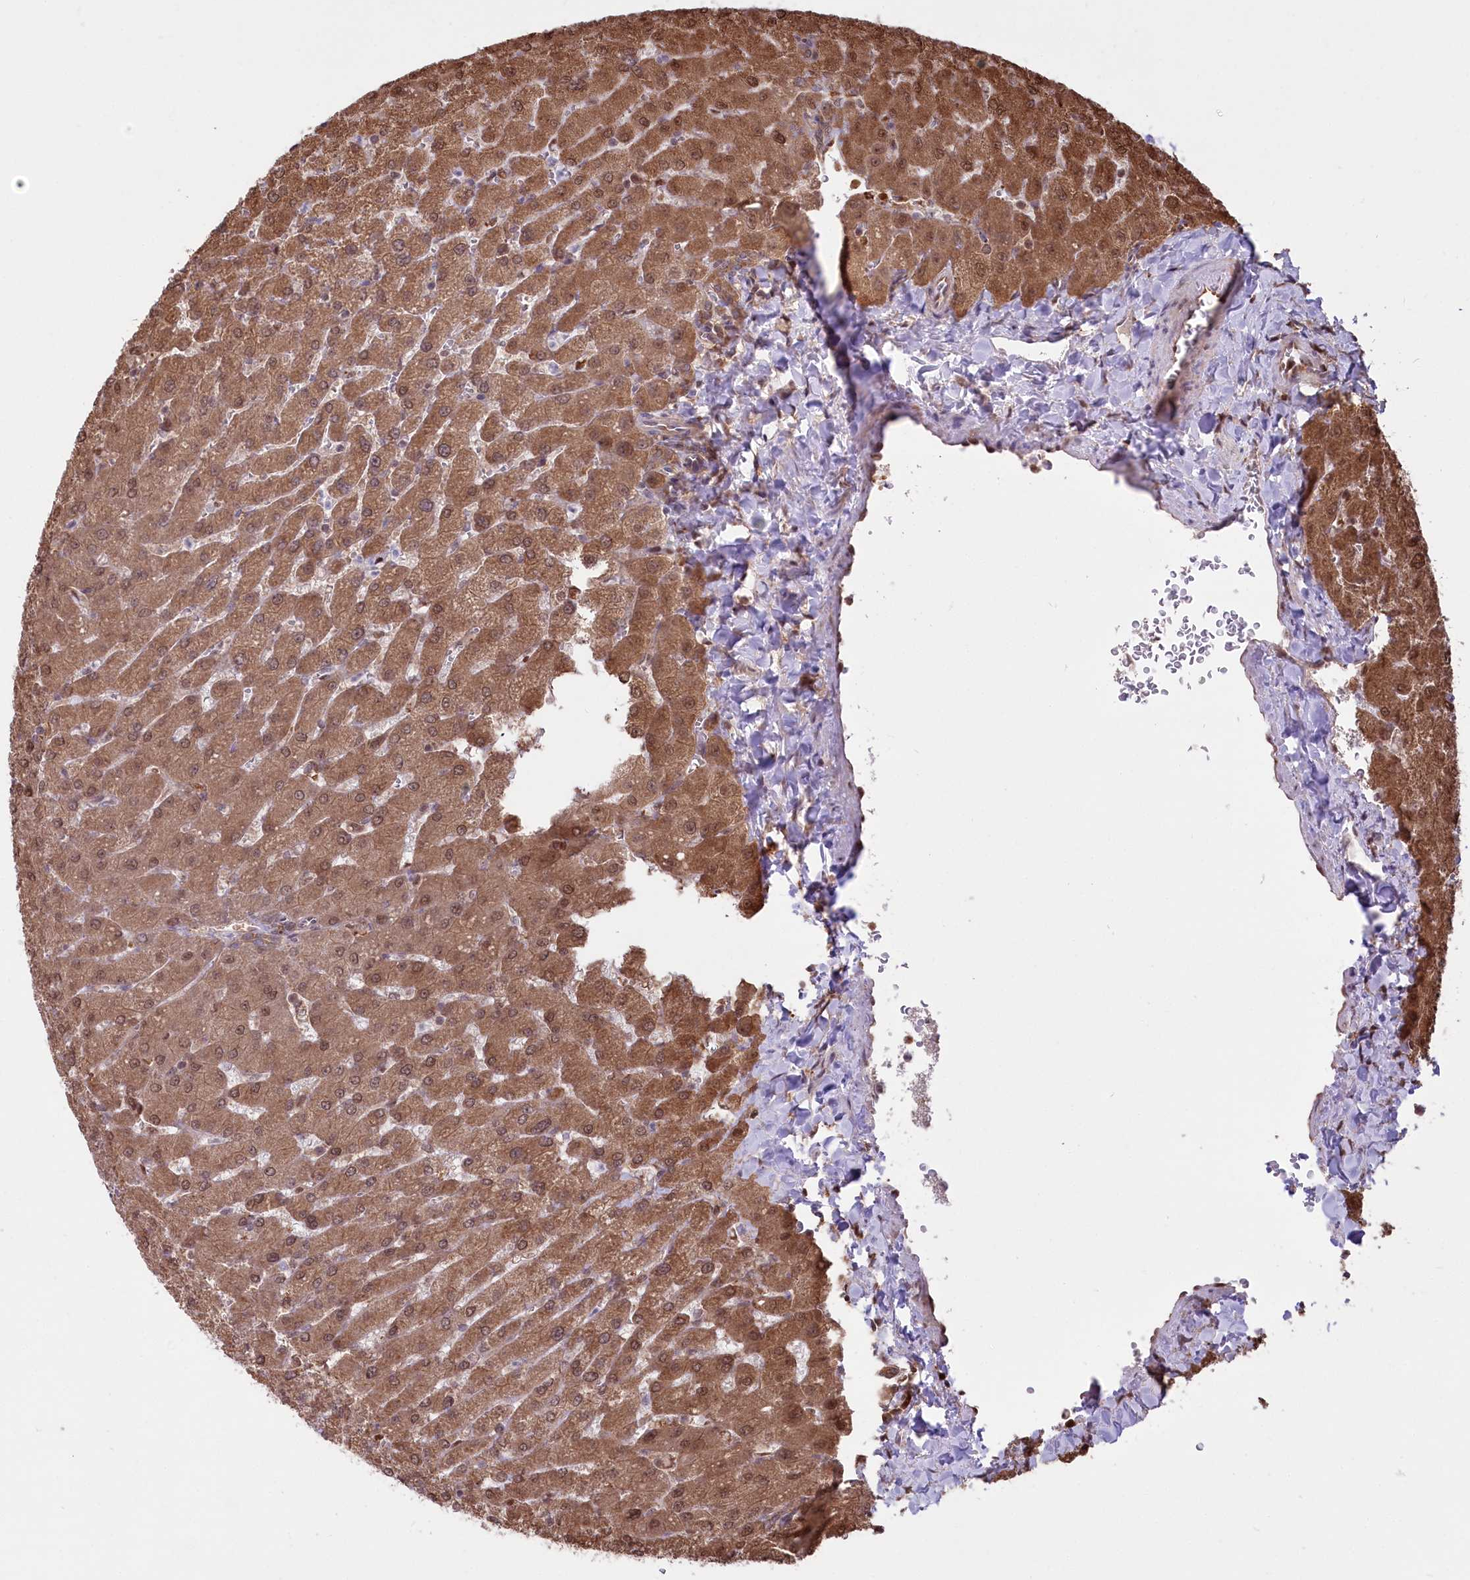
{"staining": {"intensity": "moderate", "quantity": ">75%", "location": "cytoplasmic/membranous"}, "tissue": "liver", "cell_type": "Cholangiocytes", "image_type": "normal", "snomed": [{"axis": "morphology", "description": "Normal tissue, NOS"}, {"axis": "topography", "description": "Liver"}], "caption": "Liver stained with a brown dye exhibits moderate cytoplasmic/membranous positive positivity in about >75% of cholangiocytes.", "gene": "PSMA1", "patient": {"sex": "male", "age": 55}}